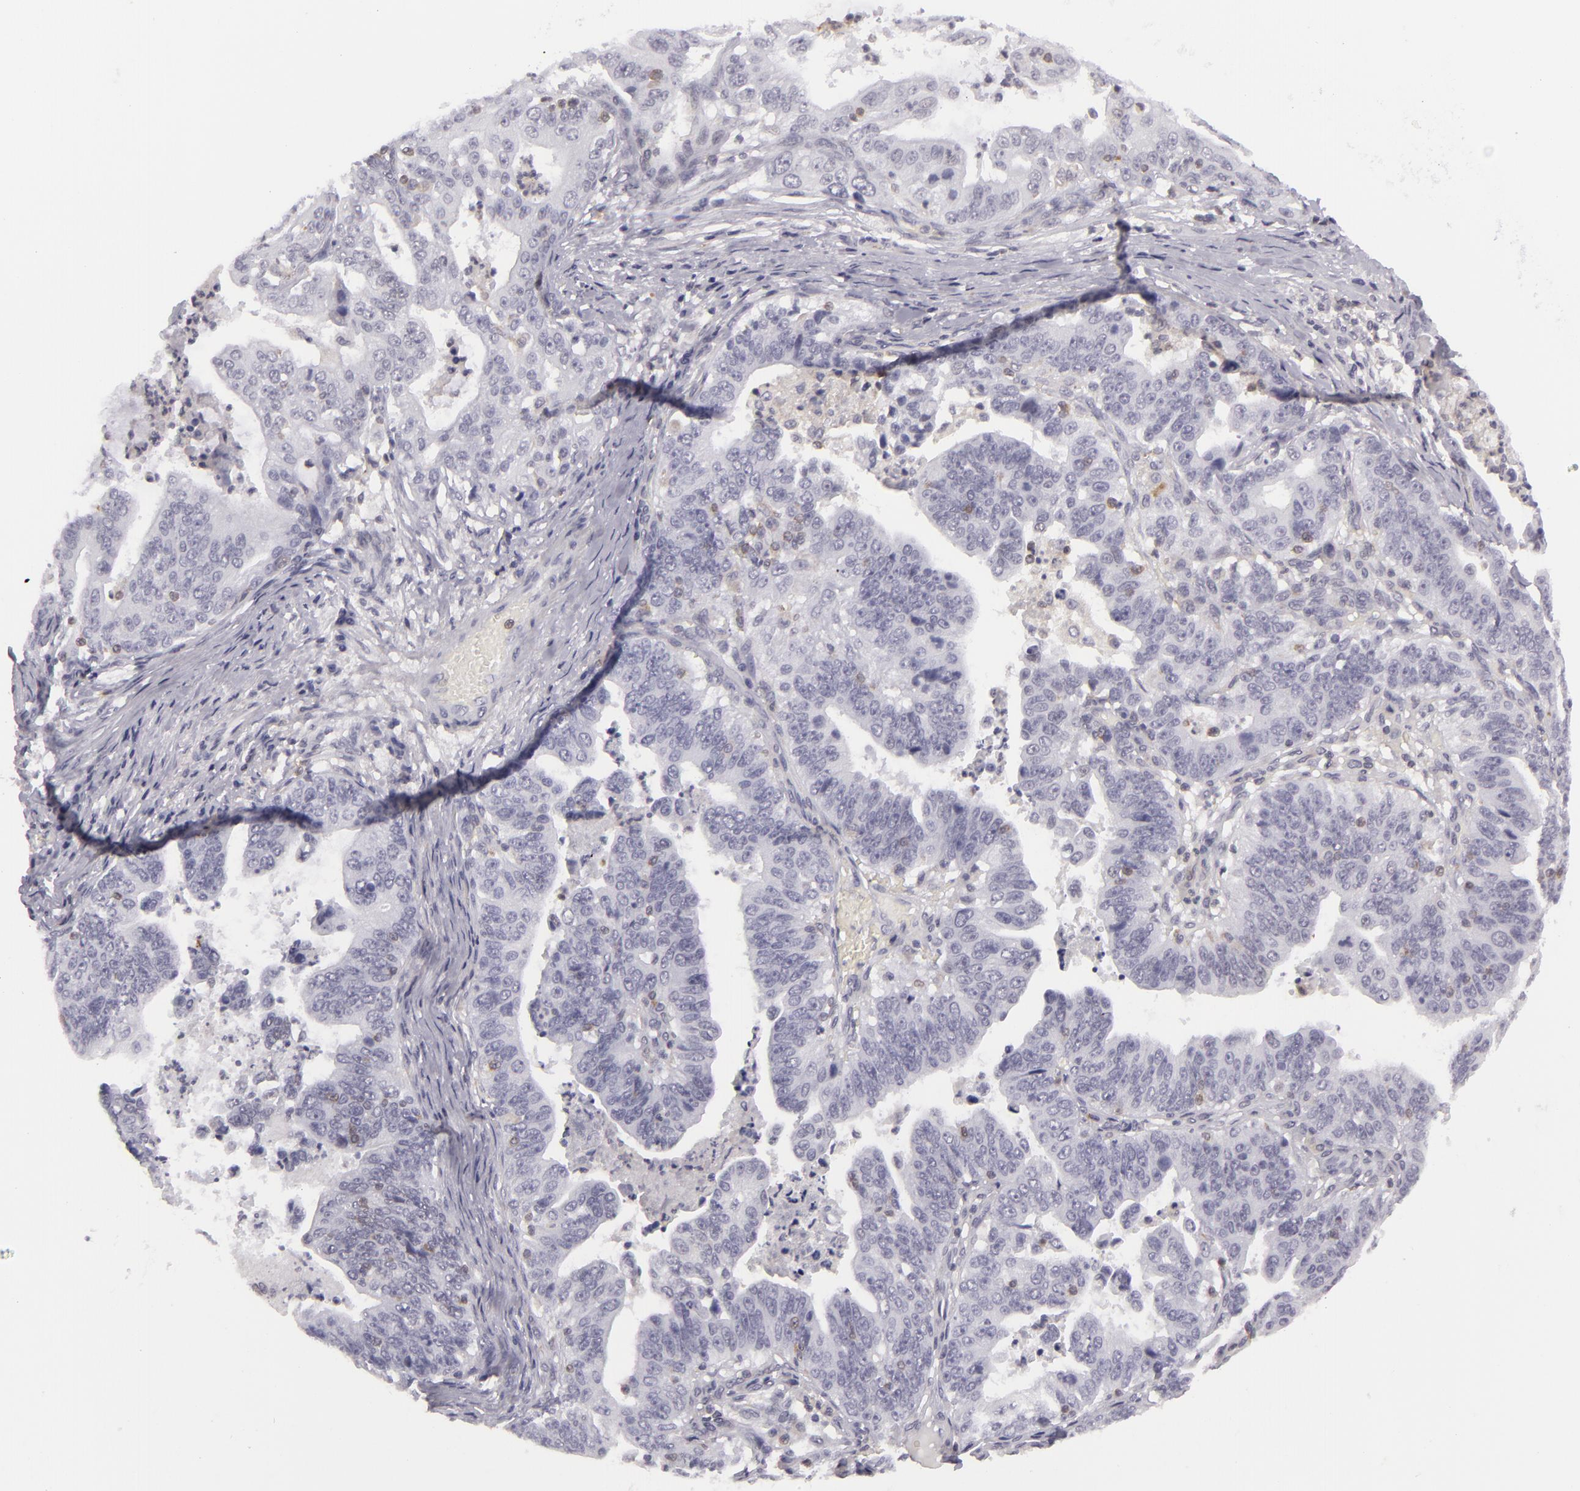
{"staining": {"intensity": "negative", "quantity": "none", "location": "none"}, "tissue": "stomach cancer", "cell_type": "Tumor cells", "image_type": "cancer", "snomed": [{"axis": "morphology", "description": "Adenocarcinoma, NOS"}, {"axis": "topography", "description": "Stomach, upper"}], "caption": "IHC image of neoplastic tissue: human stomach adenocarcinoma stained with DAB displays no significant protein staining in tumor cells.", "gene": "KCNAB2", "patient": {"sex": "female", "age": 50}}